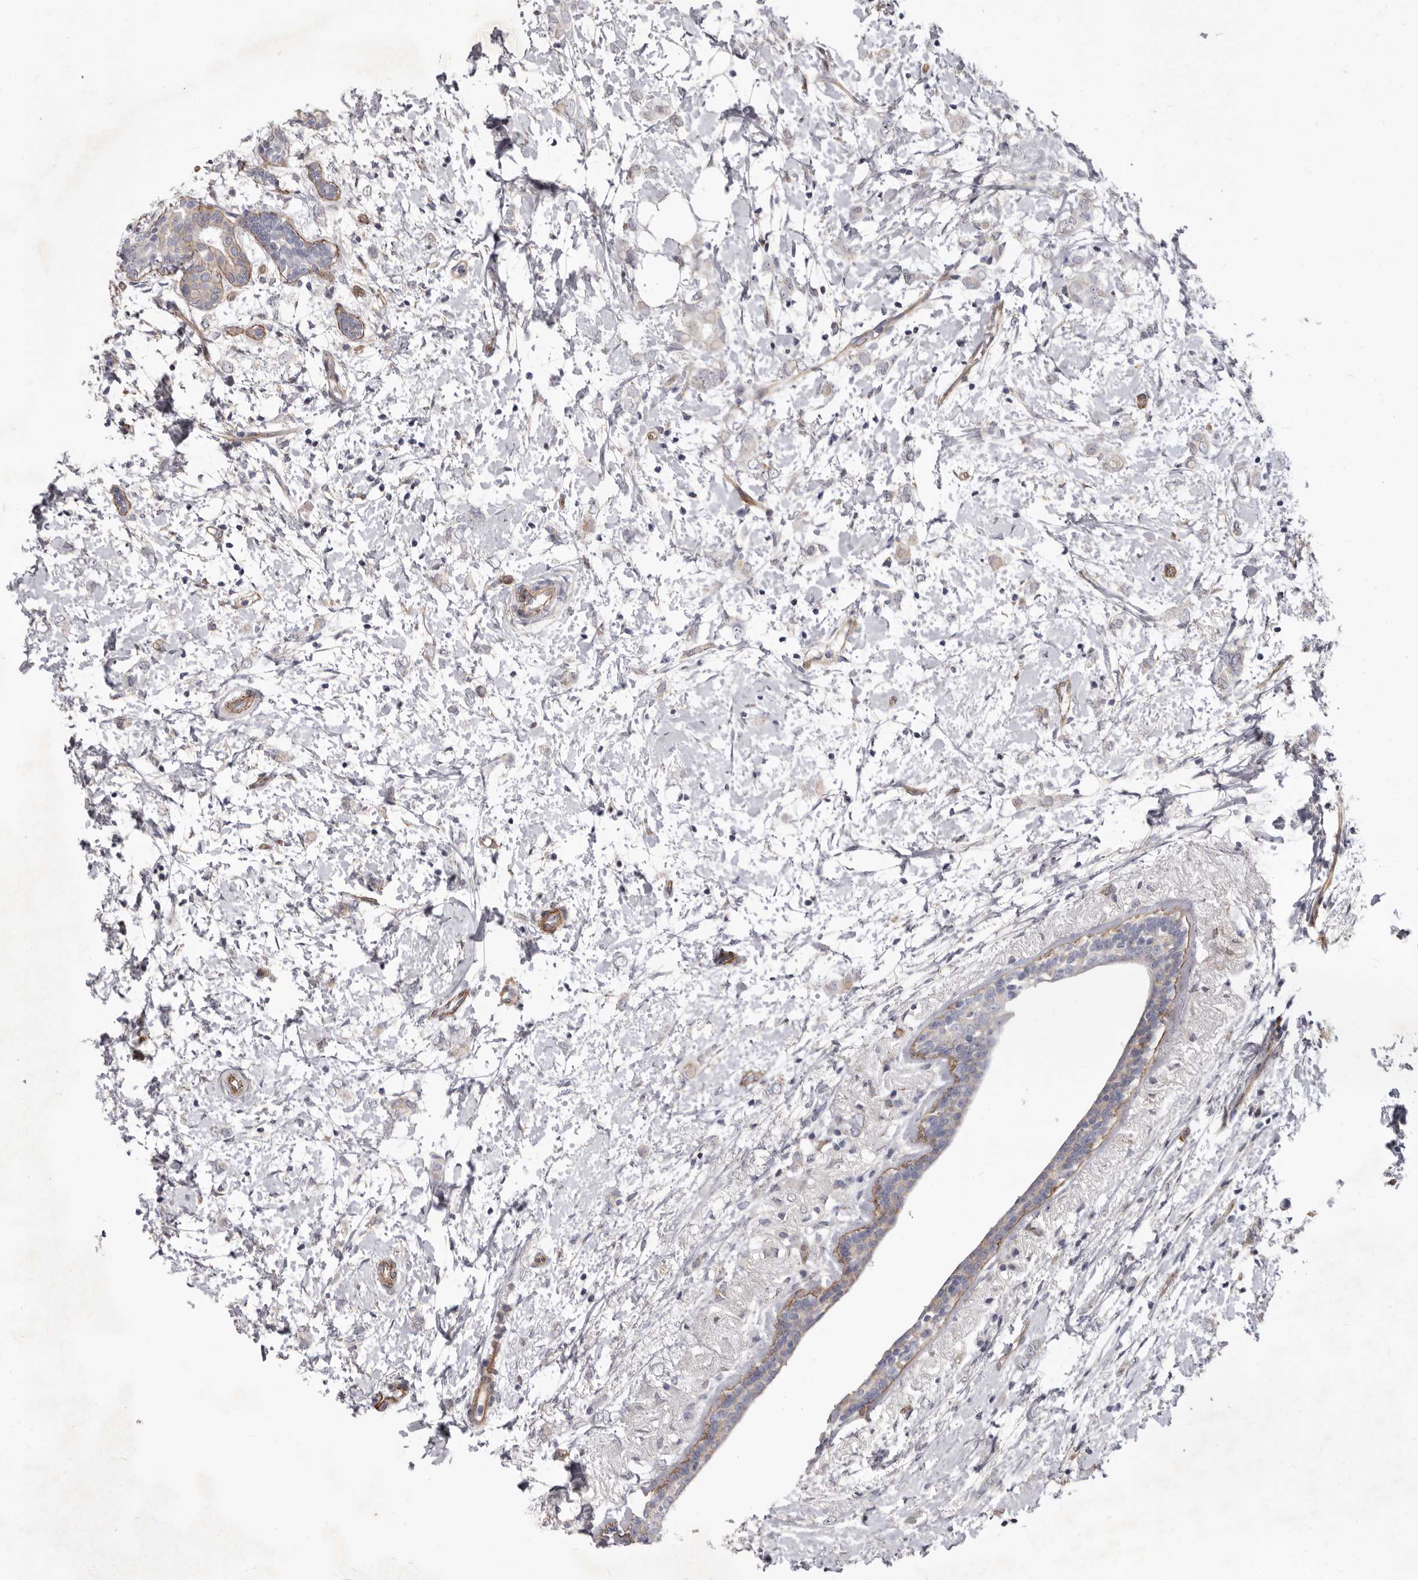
{"staining": {"intensity": "negative", "quantity": "none", "location": "none"}, "tissue": "breast cancer", "cell_type": "Tumor cells", "image_type": "cancer", "snomed": [{"axis": "morphology", "description": "Normal tissue, NOS"}, {"axis": "morphology", "description": "Lobular carcinoma"}, {"axis": "topography", "description": "Breast"}], "caption": "An IHC image of lobular carcinoma (breast) is shown. There is no staining in tumor cells of lobular carcinoma (breast).", "gene": "P2RX6", "patient": {"sex": "female", "age": 47}}